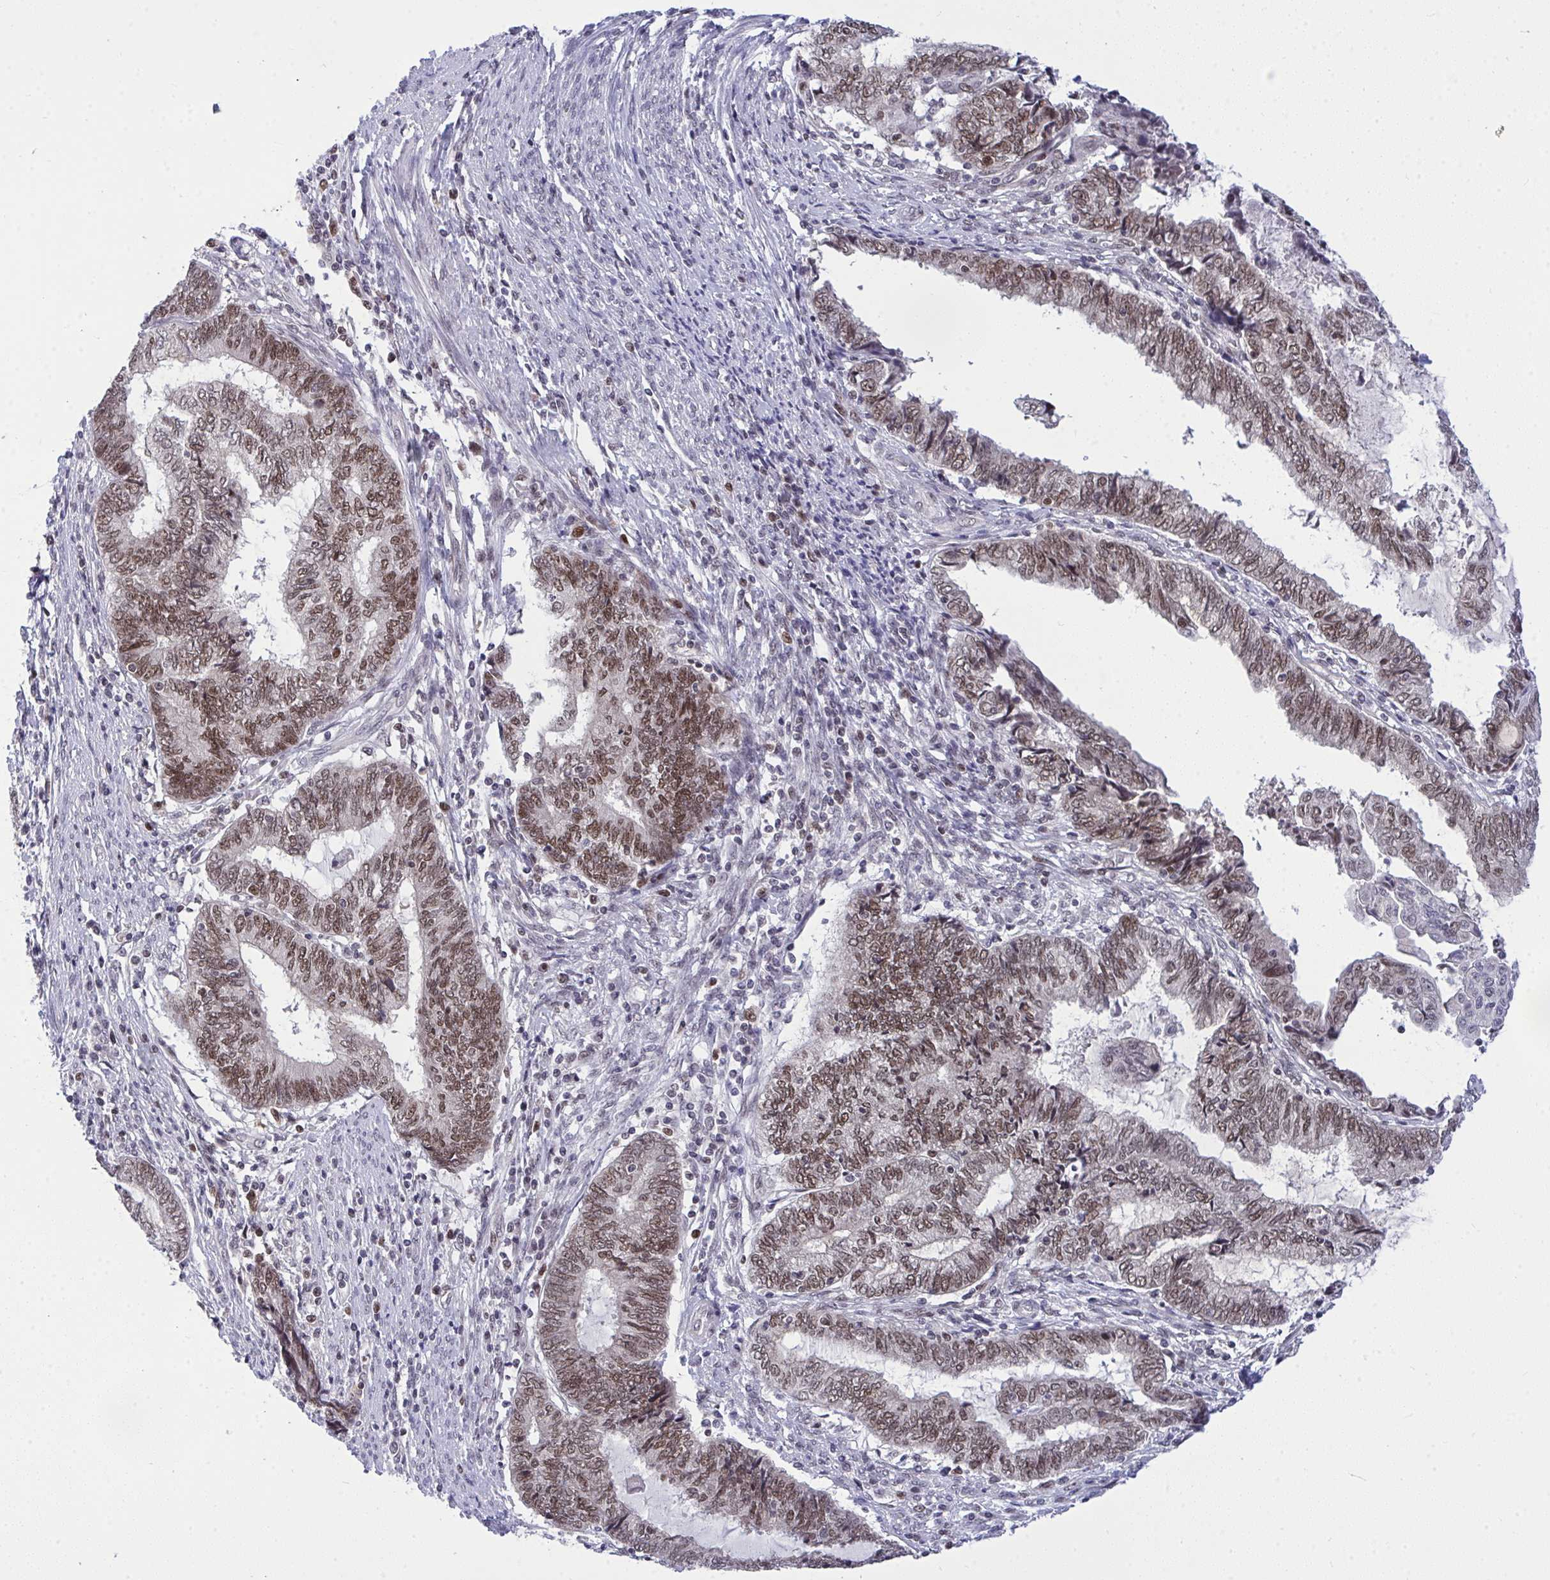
{"staining": {"intensity": "weak", "quantity": ">75%", "location": "nuclear"}, "tissue": "endometrial cancer", "cell_type": "Tumor cells", "image_type": "cancer", "snomed": [{"axis": "morphology", "description": "Adenocarcinoma, NOS"}, {"axis": "topography", "description": "Uterus"}, {"axis": "topography", "description": "Endometrium"}], "caption": "Tumor cells exhibit low levels of weak nuclear positivity in about >75% of cells in human adenocarcinoma (endometrial).", "gene": "RFC4", "patient": {"sex": "female", "age": 70}}